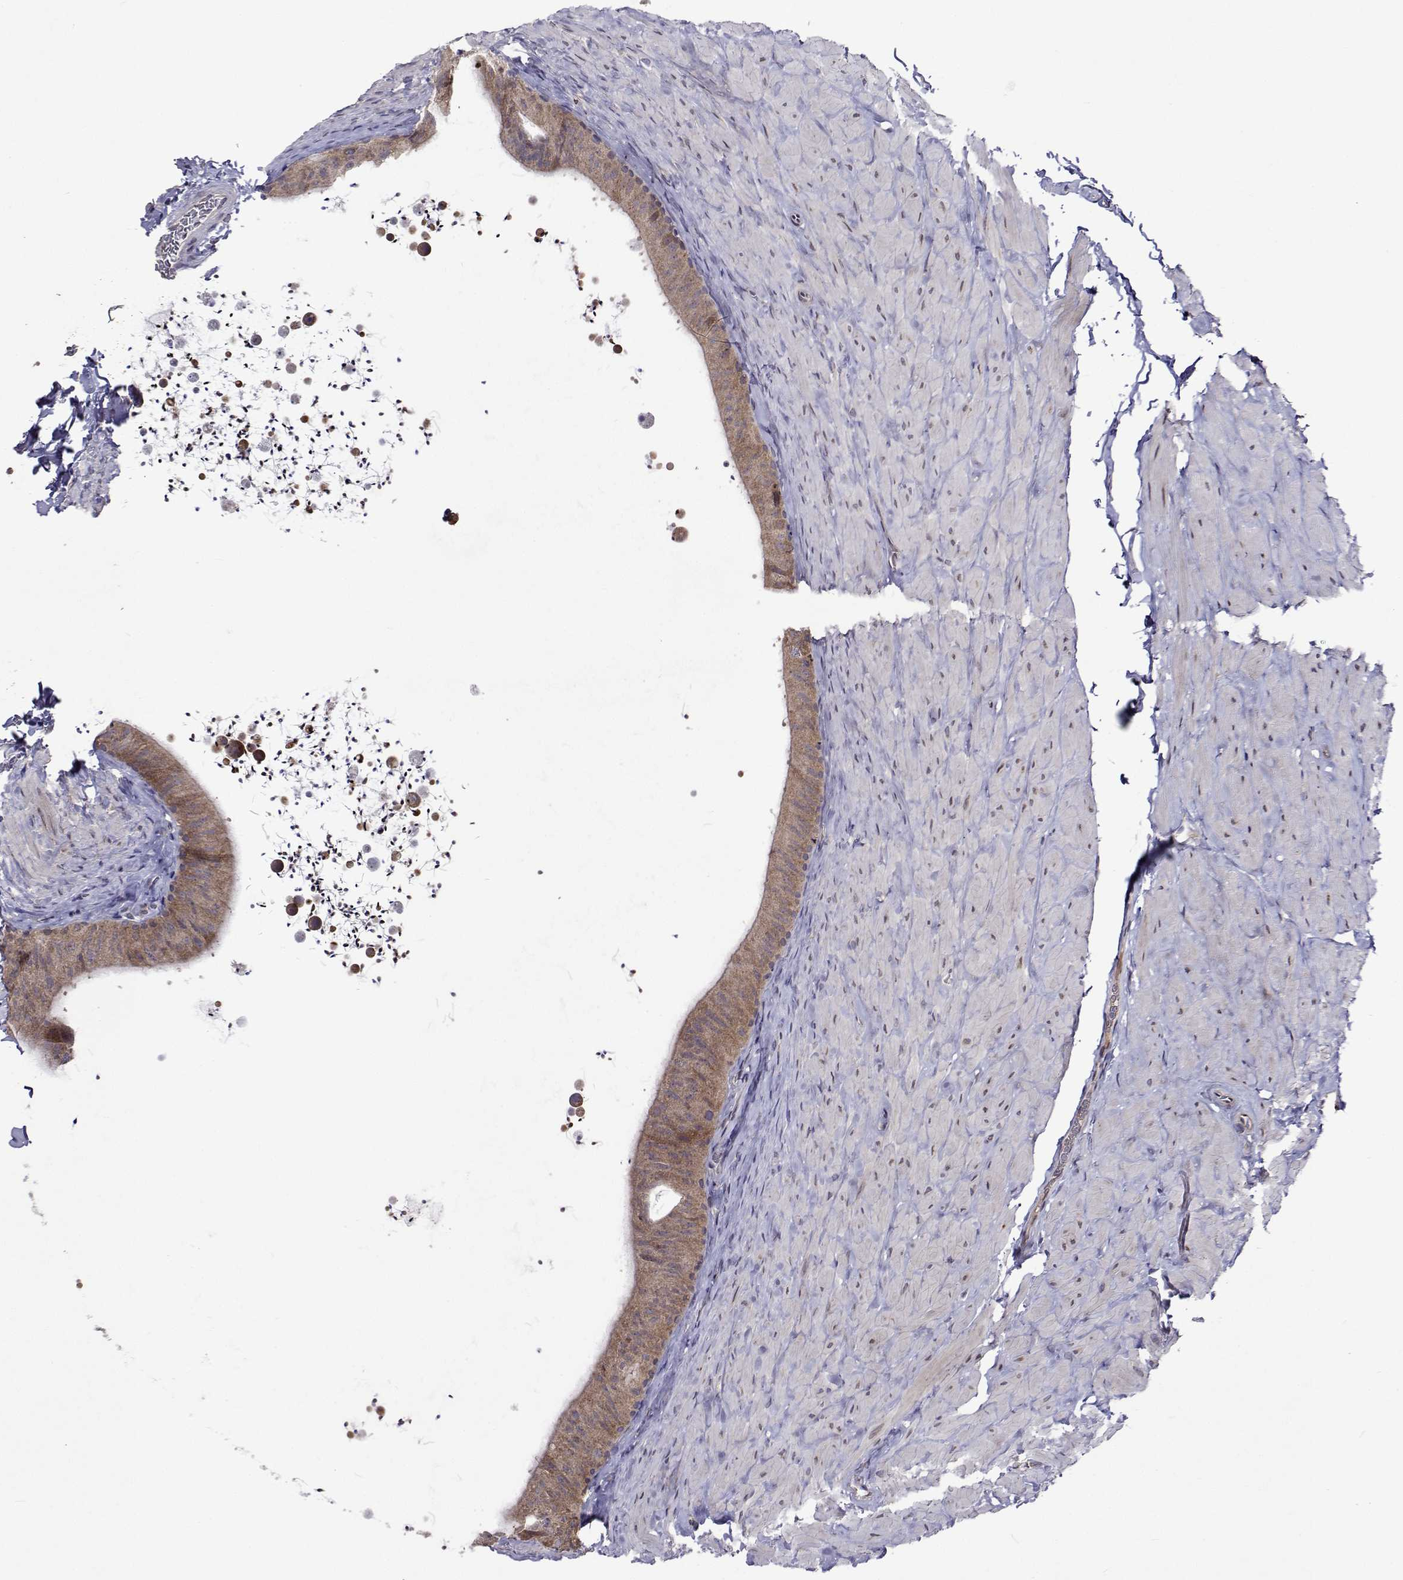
{"staining": {"intensity": "weak", "quantity": ">75%", "location": "cytoplasmic/membranous"}, "tissue": "epididymis", "cell_type": "Glandular cells", "image_type": "normal", "snomed": [{"axis": "morphology", "description": "Normal tissue, NOS"}, {"axis": "topography", "description": "Epididymis, spermatic cord, NOS"}, {"axis": "topography", "description": "Epididymis"}], "caption": "Human epididymis stained with a brown dye shows weak cytoplasmic/membranous positive expression in about >75% of glandular cells.", "gene": "TARBP2", "patient": {"sex": "male", "age": 31}}